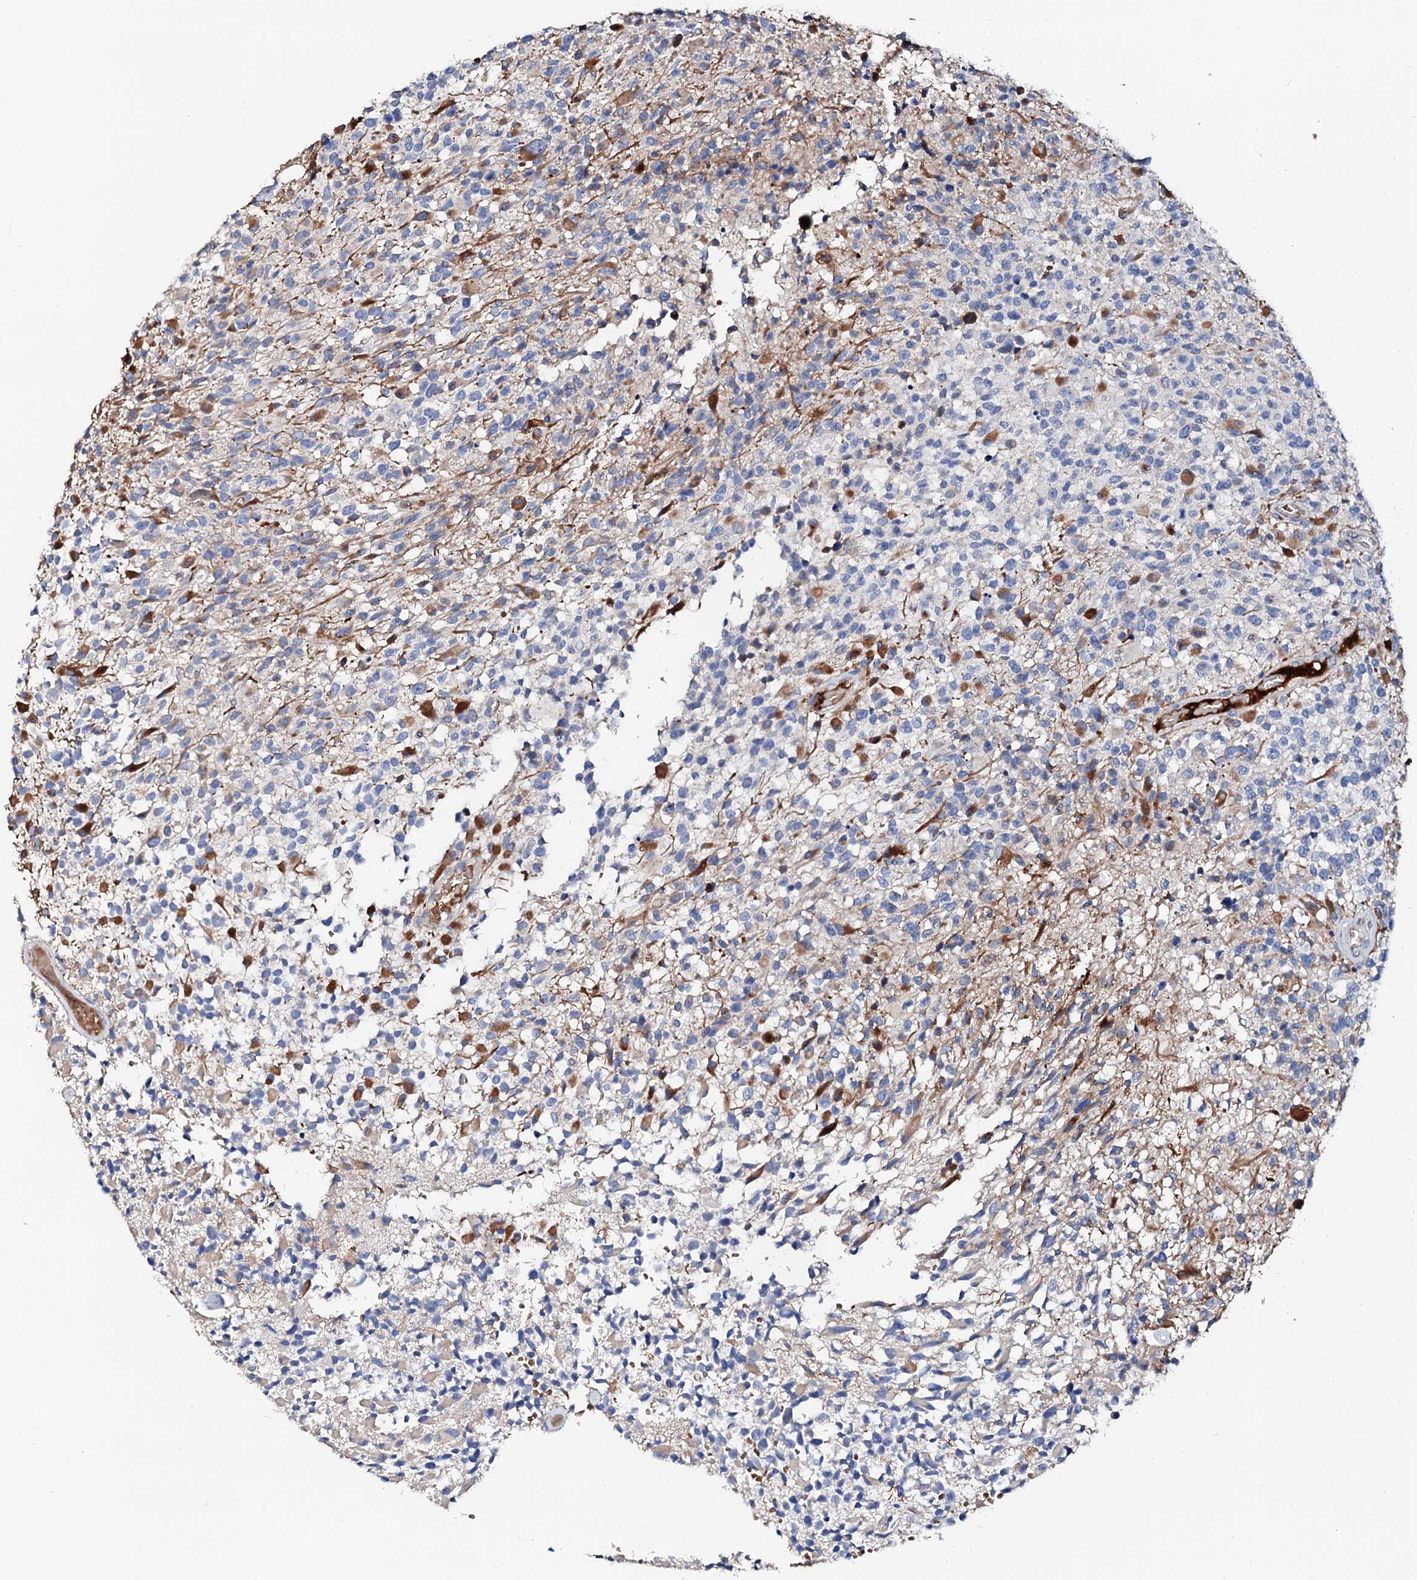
{"staining": {"intensity": "moderate", "quantity": "<25%", "location": "cytoplasmic/membranous"}, "tissue": "glioma", "cell_type": "Tumor cells", "image_type": "cancer", "snomed": [{"axis": "morphology", "description": "Glioma, malignant, High grade"}, {"axis": "morphology", "description": "Glioblastoma, NOS"}, {"axis": "topography", "description": "Brain"}], "caption": "Immunohistochemistry (IHC) micrograph of neoplastic tissue: human glioma stained using IHC shows low levels of moderate protein expression localized specifically in the cytoplasmic/membranous of tumor cells, appearing as a cytoplasmic/membranous brown color.", "gene": "SLC10A7", "patient": {"sex": "male", "age": 60}}